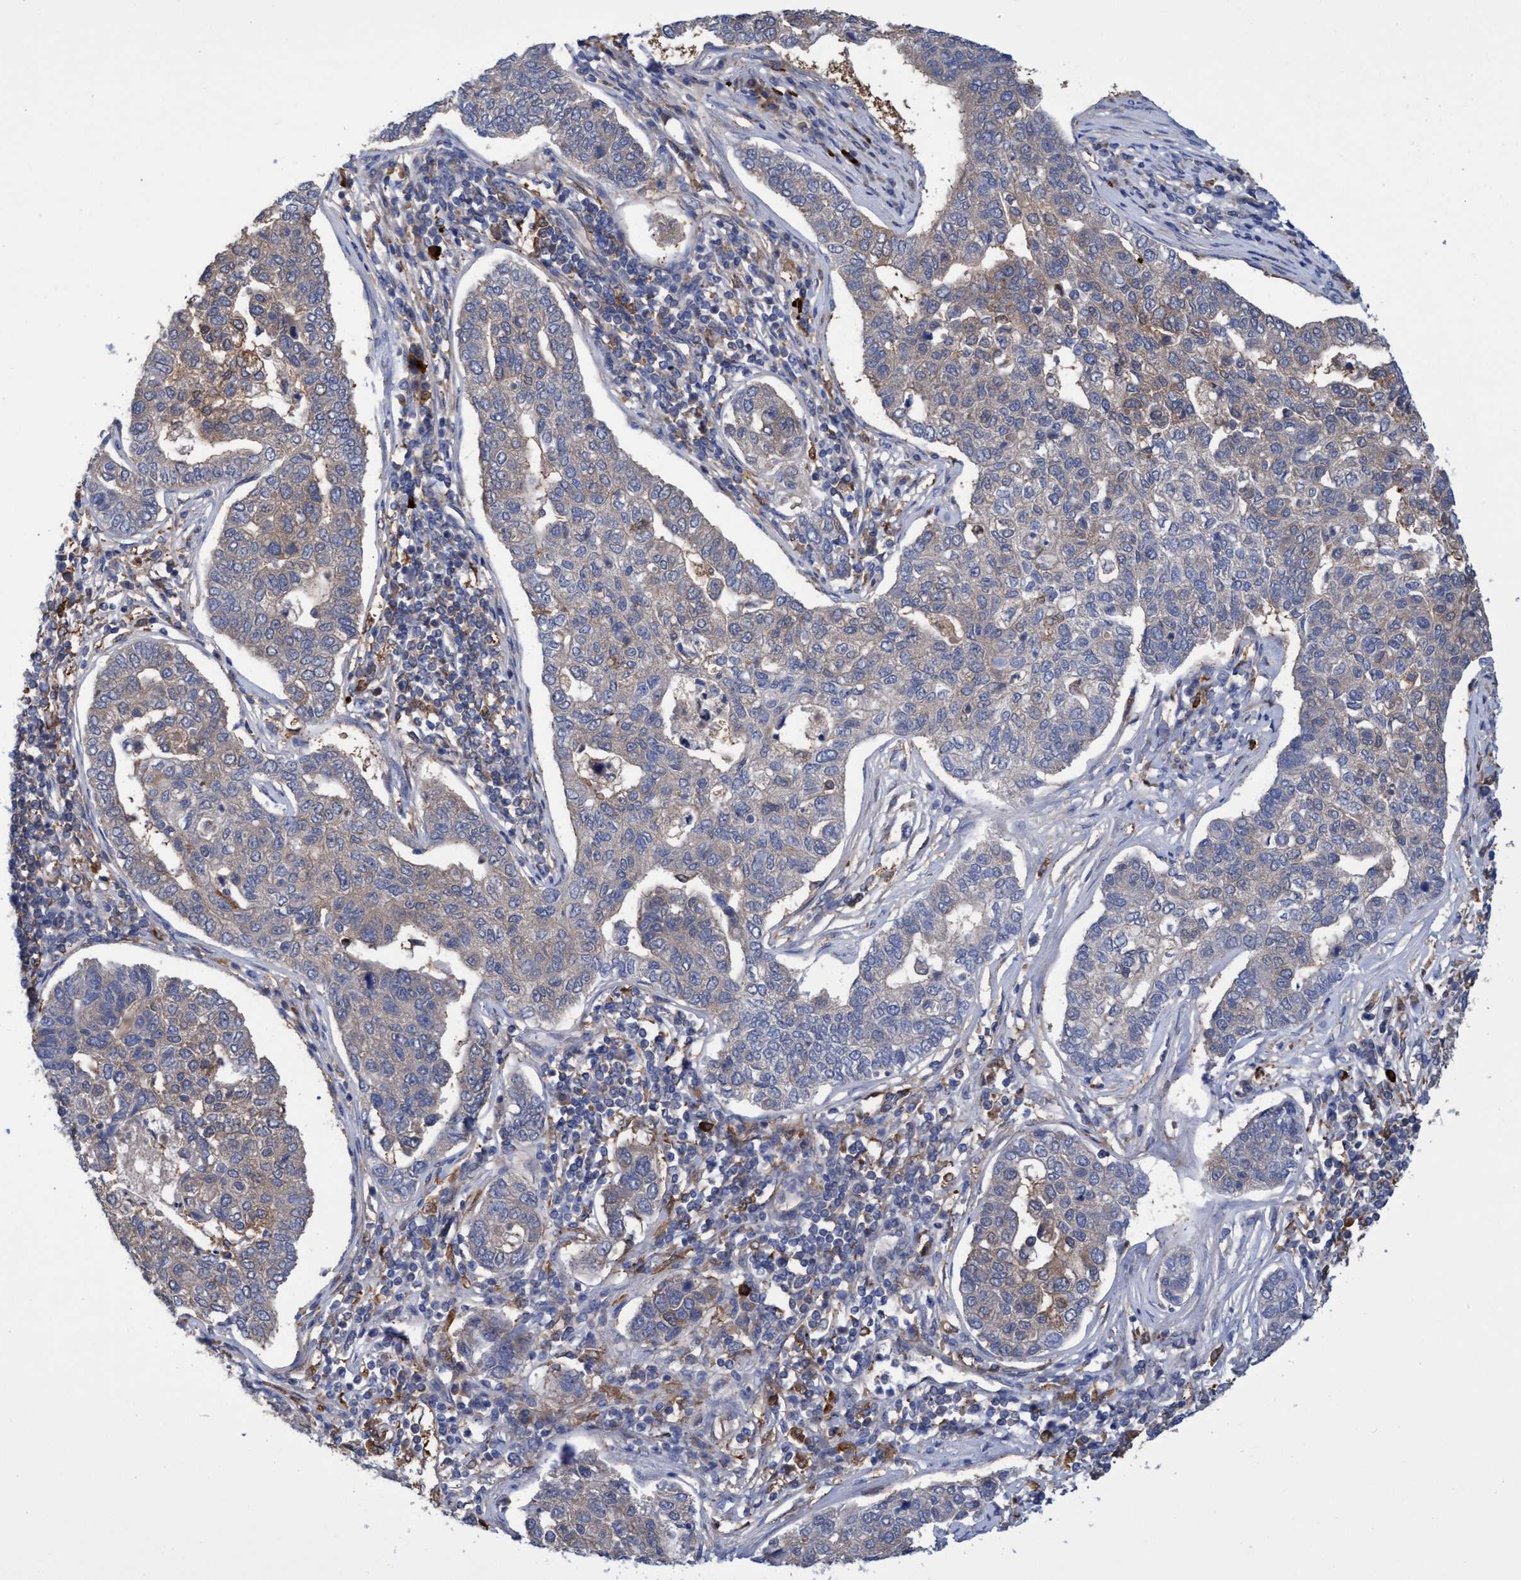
{"staining": {"intensity": "weak", "quantity": "<25%", "location": "cytoplasmic/membranous"}, "tissue": "pancreatic cancer", "cell_type": "Tumor cells", "image_type": "cancer", "snomed": [{"axis": "morphology", "description": "Adenocarcinoma, NOS"}, {"axis": "topography", "description": "Pancreas"}], "caption": "Pancreatic cancer (adenocarcinoma) was stained to show a protein in brown. There is no significant staining in tumor cells.", "gene": "PNPO", "patient": {"sex": "female", "age": 61}}